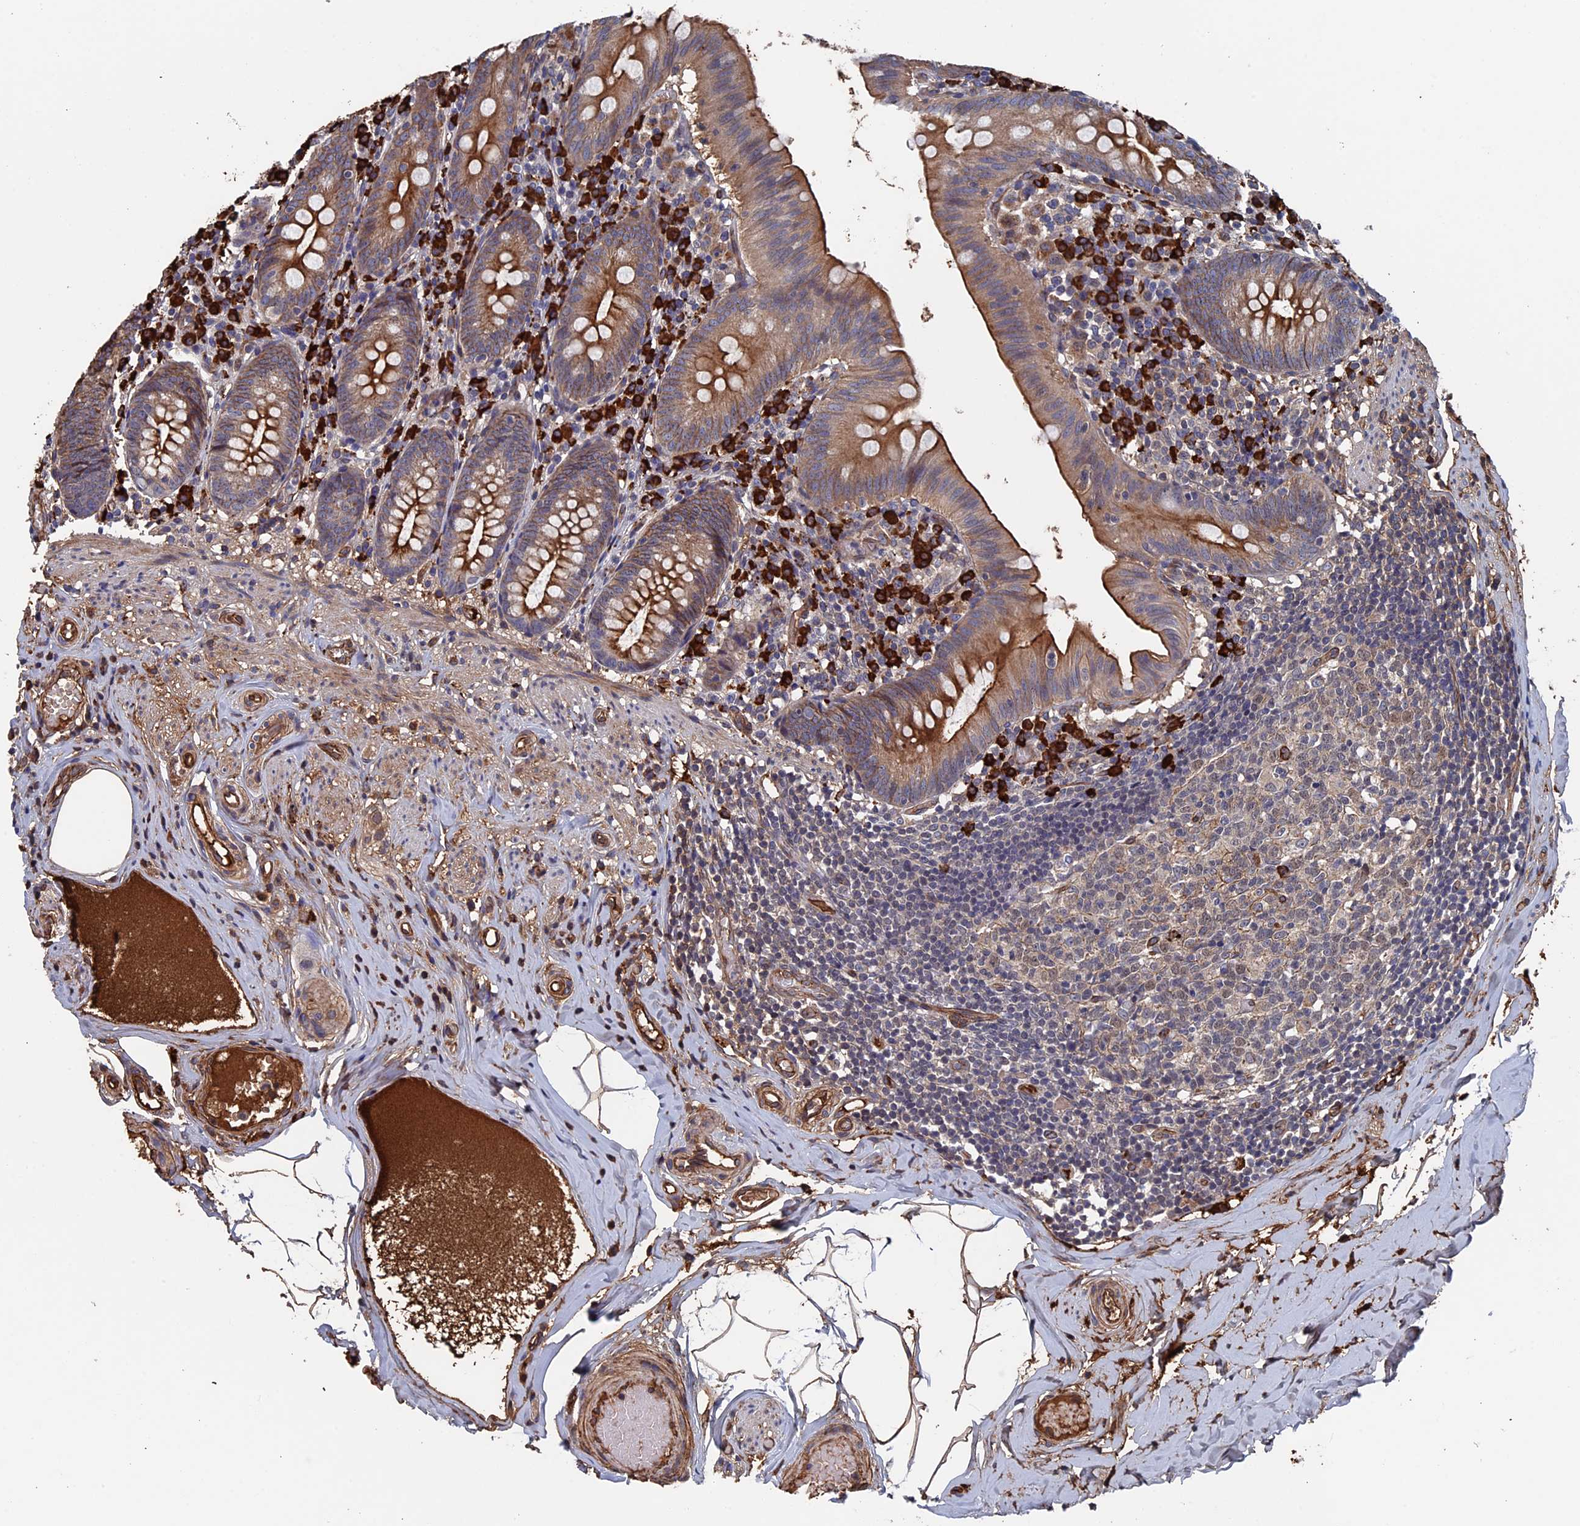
{"staining": {"intensity": "moderate", "quantity": ">75%", "location": "cytoplasmic/membranous"}, "tissue": "appendix", "cell_type": "Glandular cells", "image_type": "normal", "snomed": [{"axis": "morphology", "description": "Normal tissue, NOS"}, {"axis": "topography", "description": "Appendix"}], "caption": "About >75% of glandular cells in unremarkable appendix display moderate cytoplasmic/membranous protein staining as visualized by brown immunohistochemical staining.", "gene": "RPUSD1", "patient": {"sex": "male", "age": 55}}